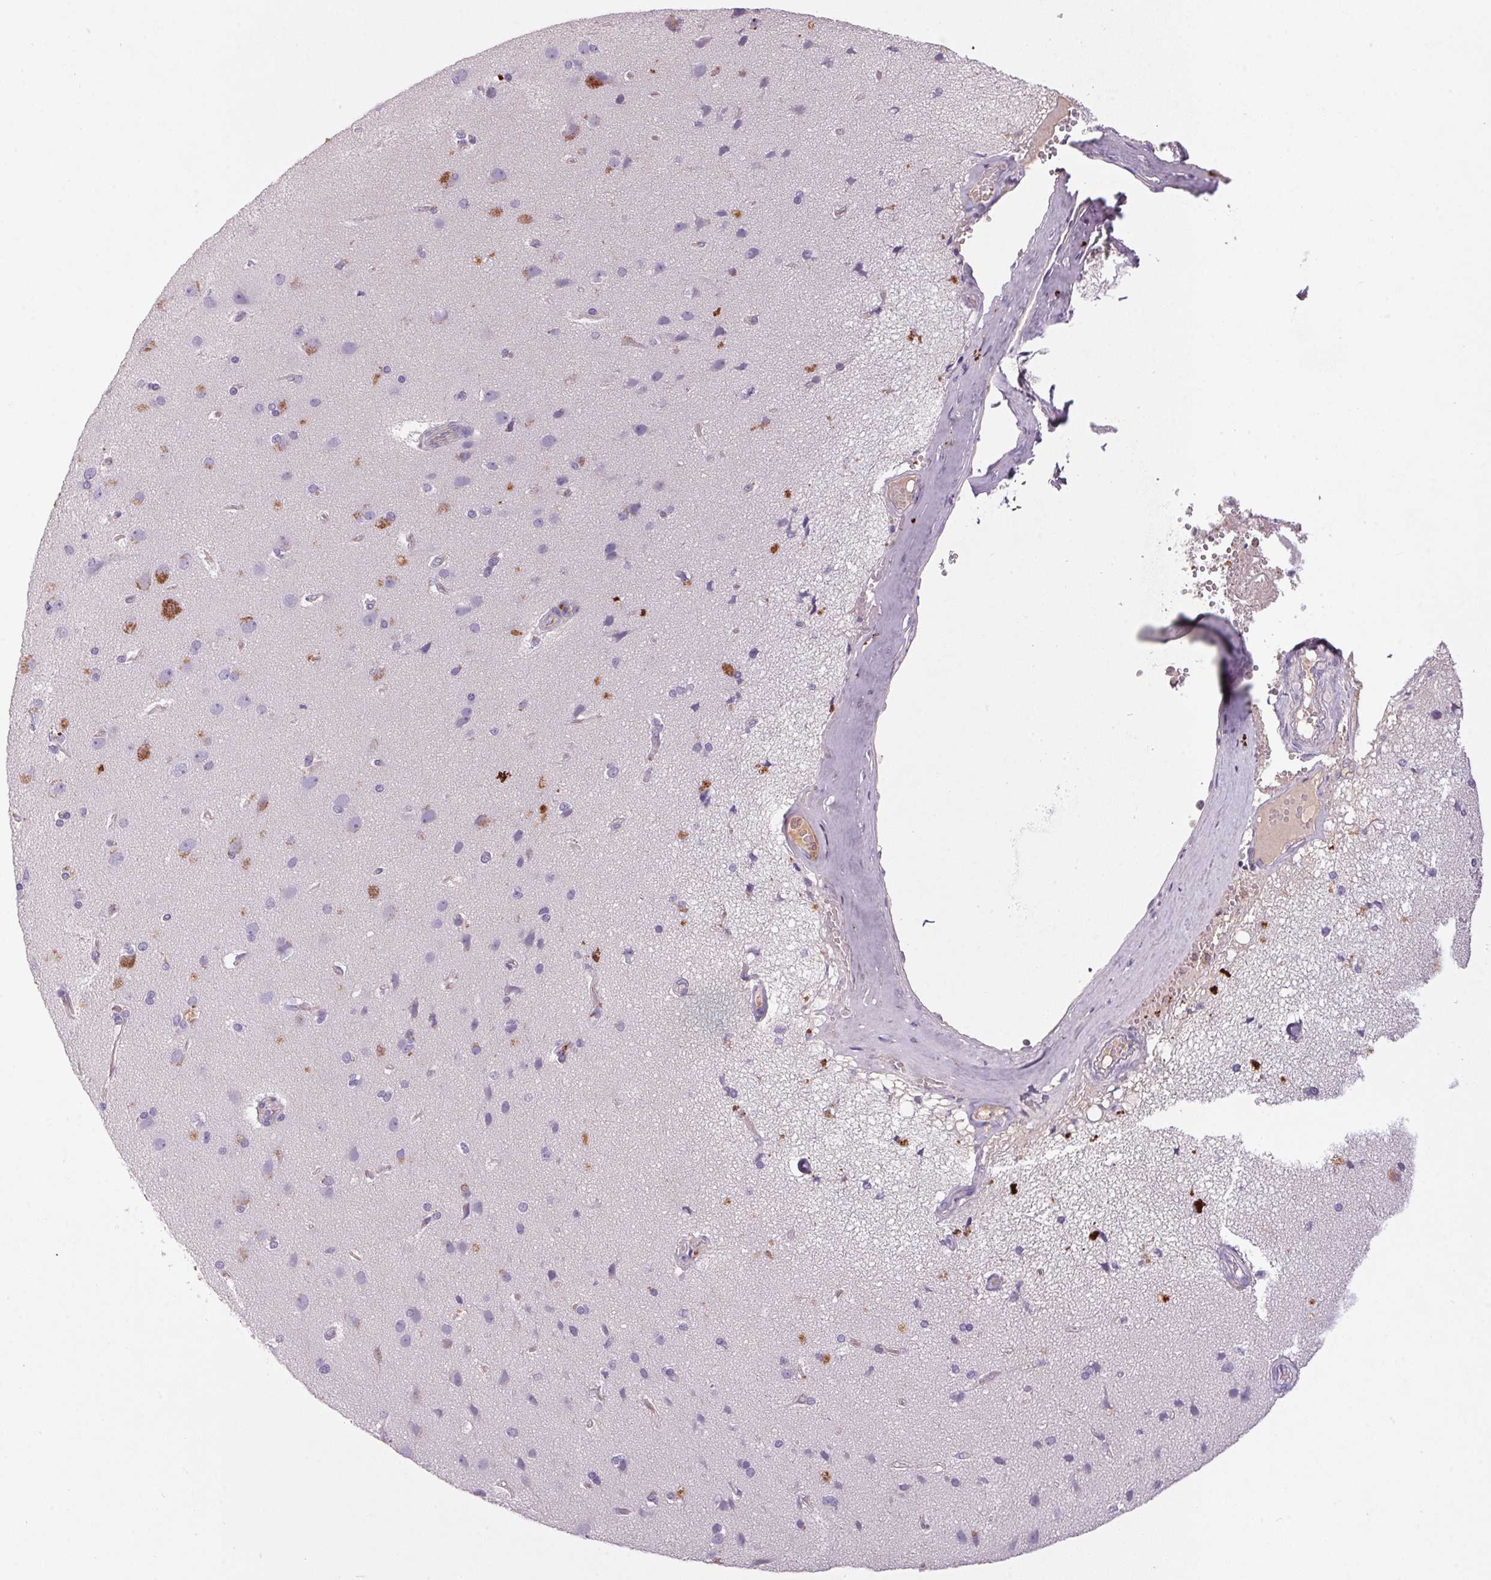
{"staining": {"intensity": "negative", "quantity": "none", "location": "none"}, "tissue": "cerebral cortex", "cell_type": "Endothelial cells", "image_type": "normal", "snomed": [{"axis": "morphology", "description": "Normal tissue, NOS"}, {"axis": "morphology", "description": "Glioma, malignant, High grade"}, {"axis": "topography", "description": "Cerebral cortex"}], "caption": "IHC photomicrograph of benign cerebral cortex stained for a protein (brown), which displays no positivity in endothelial cells. Nuclei are stained in blue.", "gene": "APOC4", "patient": {"sex": "male", "age": 71}}